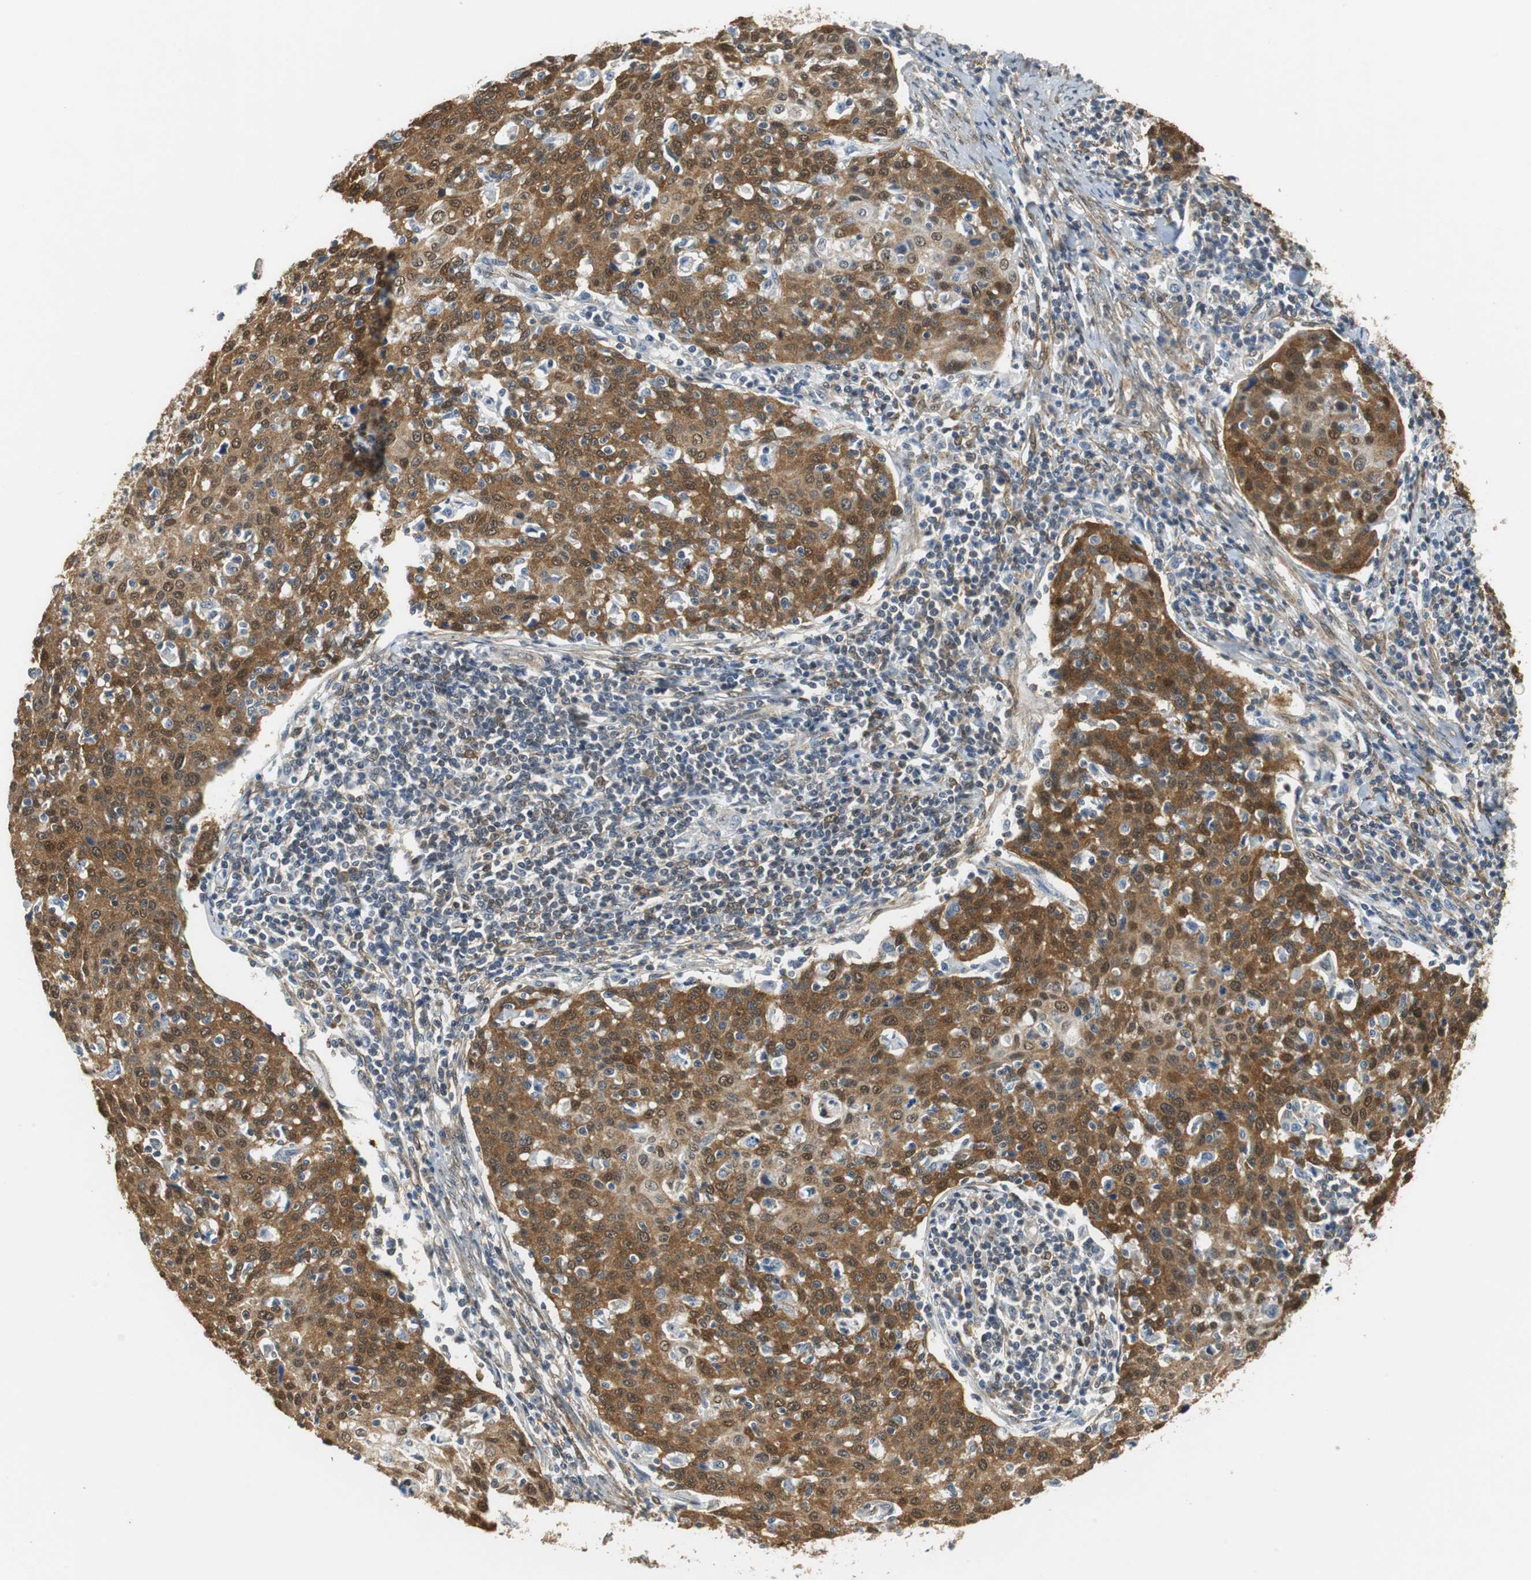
{"staining": {"intensity": "moderate", "quantity": ">75%", "location": "cytoplasmic/membranous,nuclear"}, "tissue": "cervical cancer", "cell_type": "Tumor cells", "image_type": "cancer", "snomed": [{"axis": "morphology", "description": "Squamous cell carcinoma, NOS"}, {"axis": "topography", "description": "Cervix"}], "caption": "Approximately >75% of tumor cells in human cervical cancer exhibit moderate cytoplasmic/membranous and nuclear protein positivity as visualized by brown immunohistochemical staining.", "gene": "UBQLN2", "patient": {"sex": "female", "age": 38}}